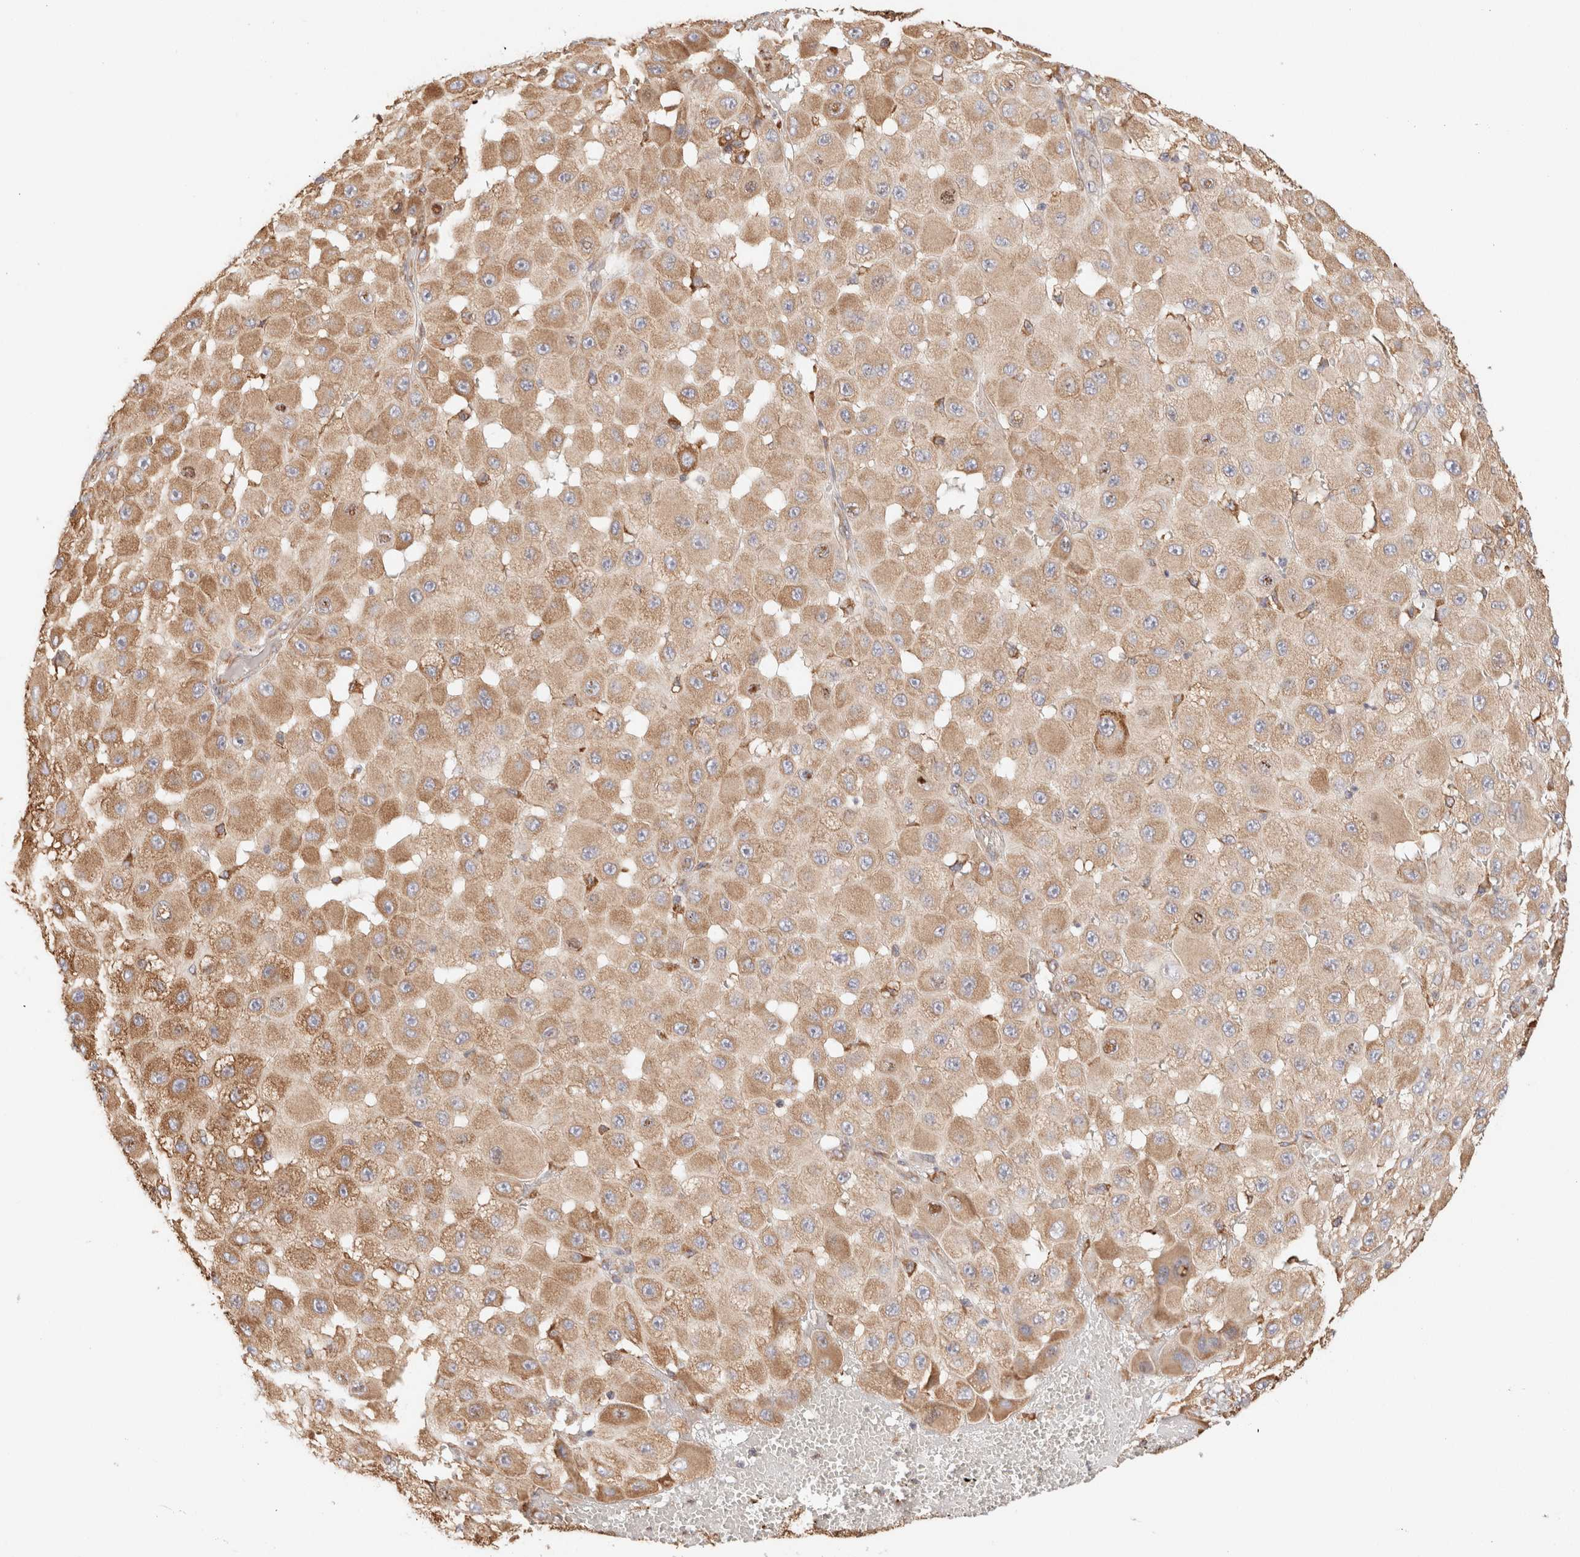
{"staining": {"intensity": "moderate", "quantity": ">75%", "location": "cytoplasmic/membranous"}, "tissue": "melanoma", "cell_type": "Tumor cells", "image_type": "cancer", "snomed": [{"axis": "morphology", "description": "Malignant melanoma, NOS"}, {"axis": "topography", "description": "Skin"}], "caption": "High-power microscopy captured an IHC photomicrograph of malignant melanoma, revealing moderate cytoplasmic/membranous staining in about >75% of tumor cells. The staining was performed using DAB to visualize the protein expression in brown, while the nuclei were stained in blue with hematoxylin (Magnification: 20x).", "gene": "FER", "patient": {"sex": "female", "age": 81}}